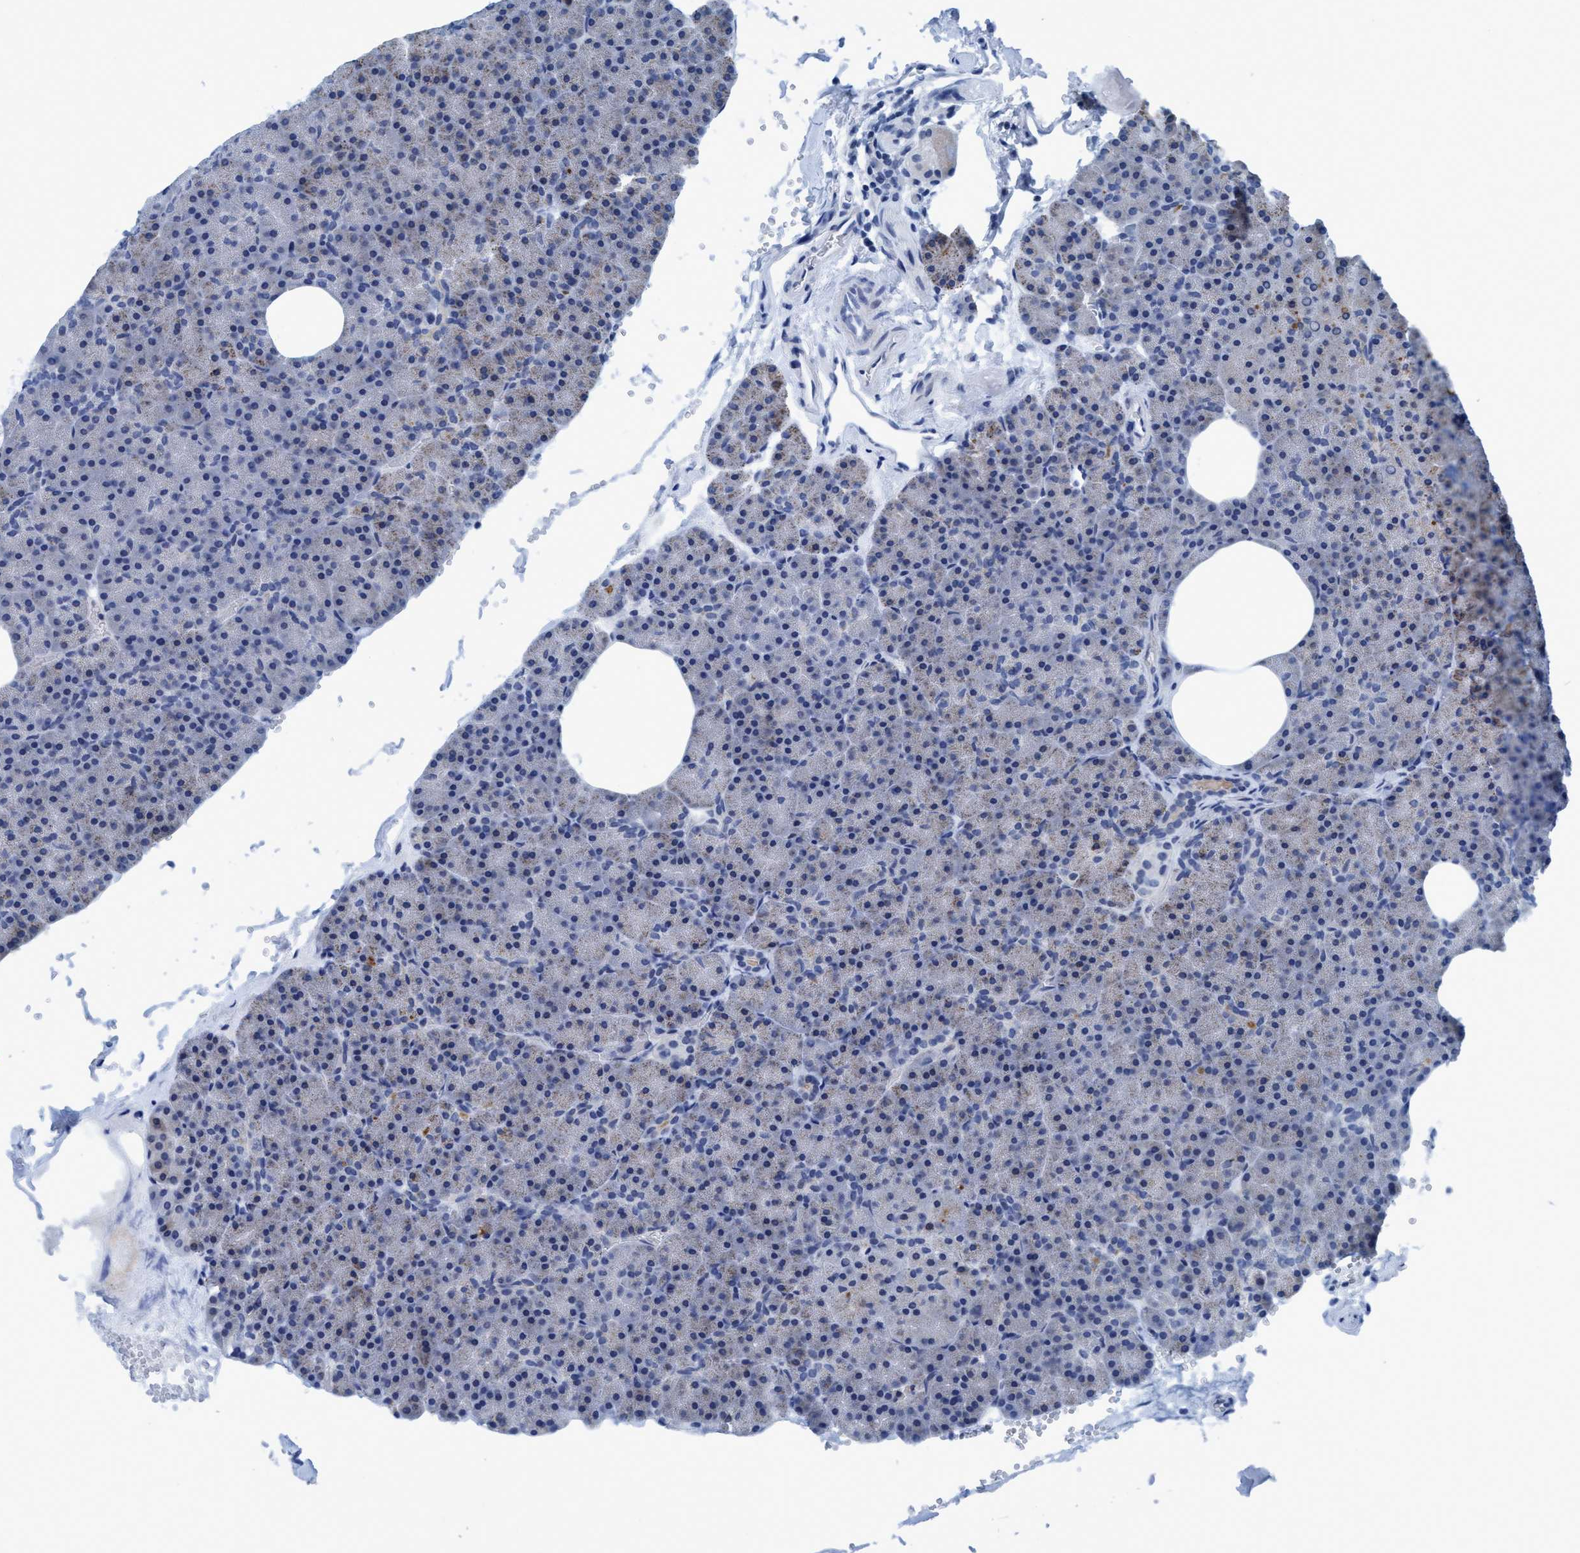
{"staining": {"intensity": "weak", "quantity": "<25%", "location": "cytoplasmic/membranous"}, "tissue": "pancreas", "cell_type": "Exocrine glandular cells", "image_type": "normal", "snomed": [{"axis": "morphology", "description": "Normal tissue, NOS"}, {"axis": "morphology", "description": "Carcinoid, malignant, NOS"}, {"axis": "topography", "description": "Pancreas"}], "caption": "Exocrine glandular cells are negative for brown protein staining in unremarkable pancreas. (DAB (3,3'-diaminobenzidine) immunohistochemistry (IHC), high magnification).", "gene": "DNAI1", "patient": {"sex": "female", "age": 35}}